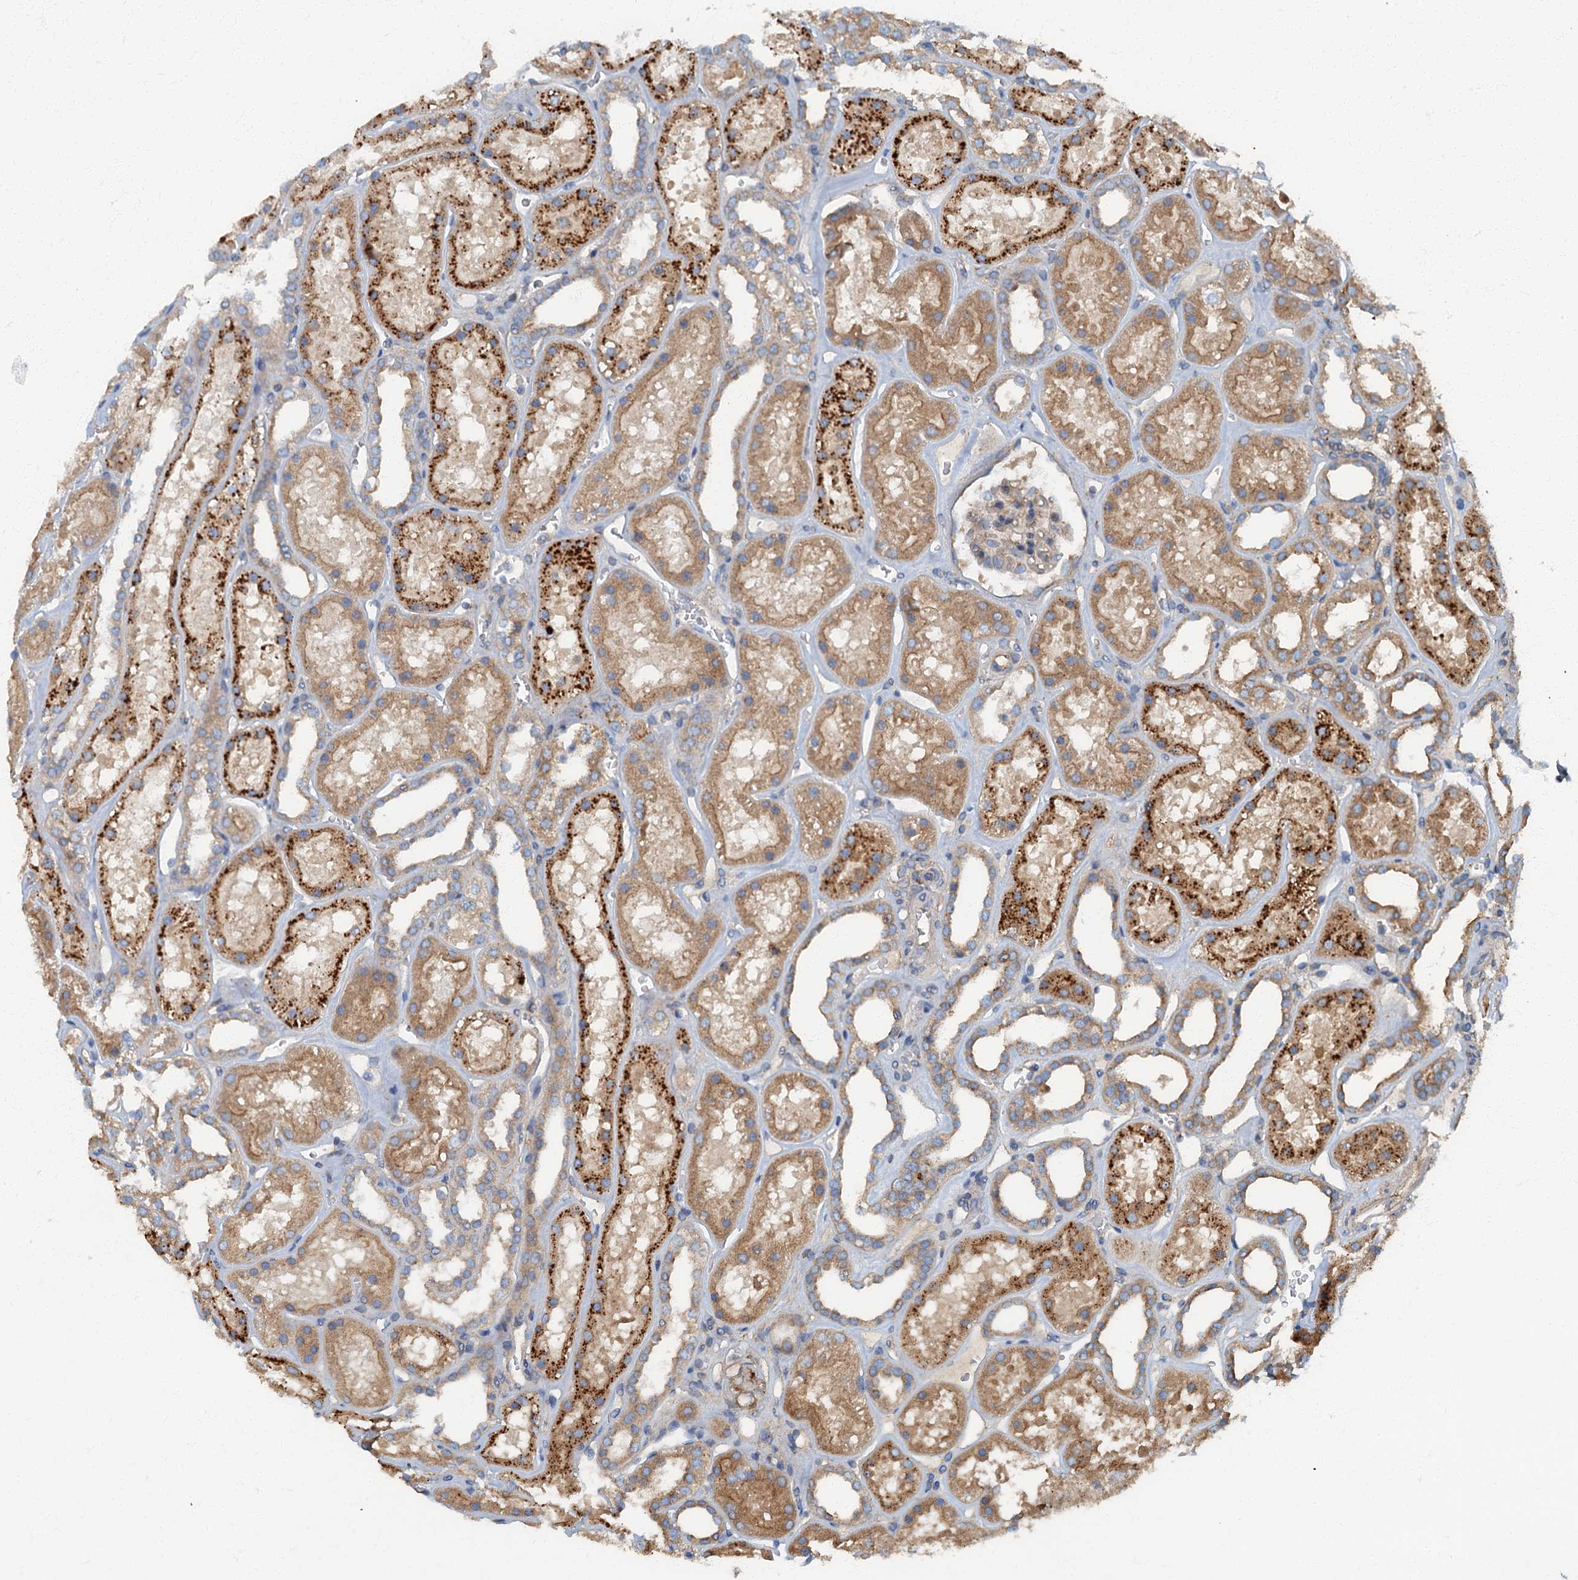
{"staining": {"intensity": "negative", "quantity": "none", "location": "none"}, "tissue": "kidney", "cell_type": "Cells in glomeruli", "image_type": "normal", "snomed": [{"axis": "morphology", "description": "Normal tissue, NOS"}, {"axis": "topography", "description": "Kidney"}], "caption": "Image shows no significant protein staining in cells in glomeruli of benign kidney. (DAB immunohistochemistry visualized using brightfield microscopy, high magnification).", "gene": "ARL11", "patient": {"sex": "female", "age": 41}}